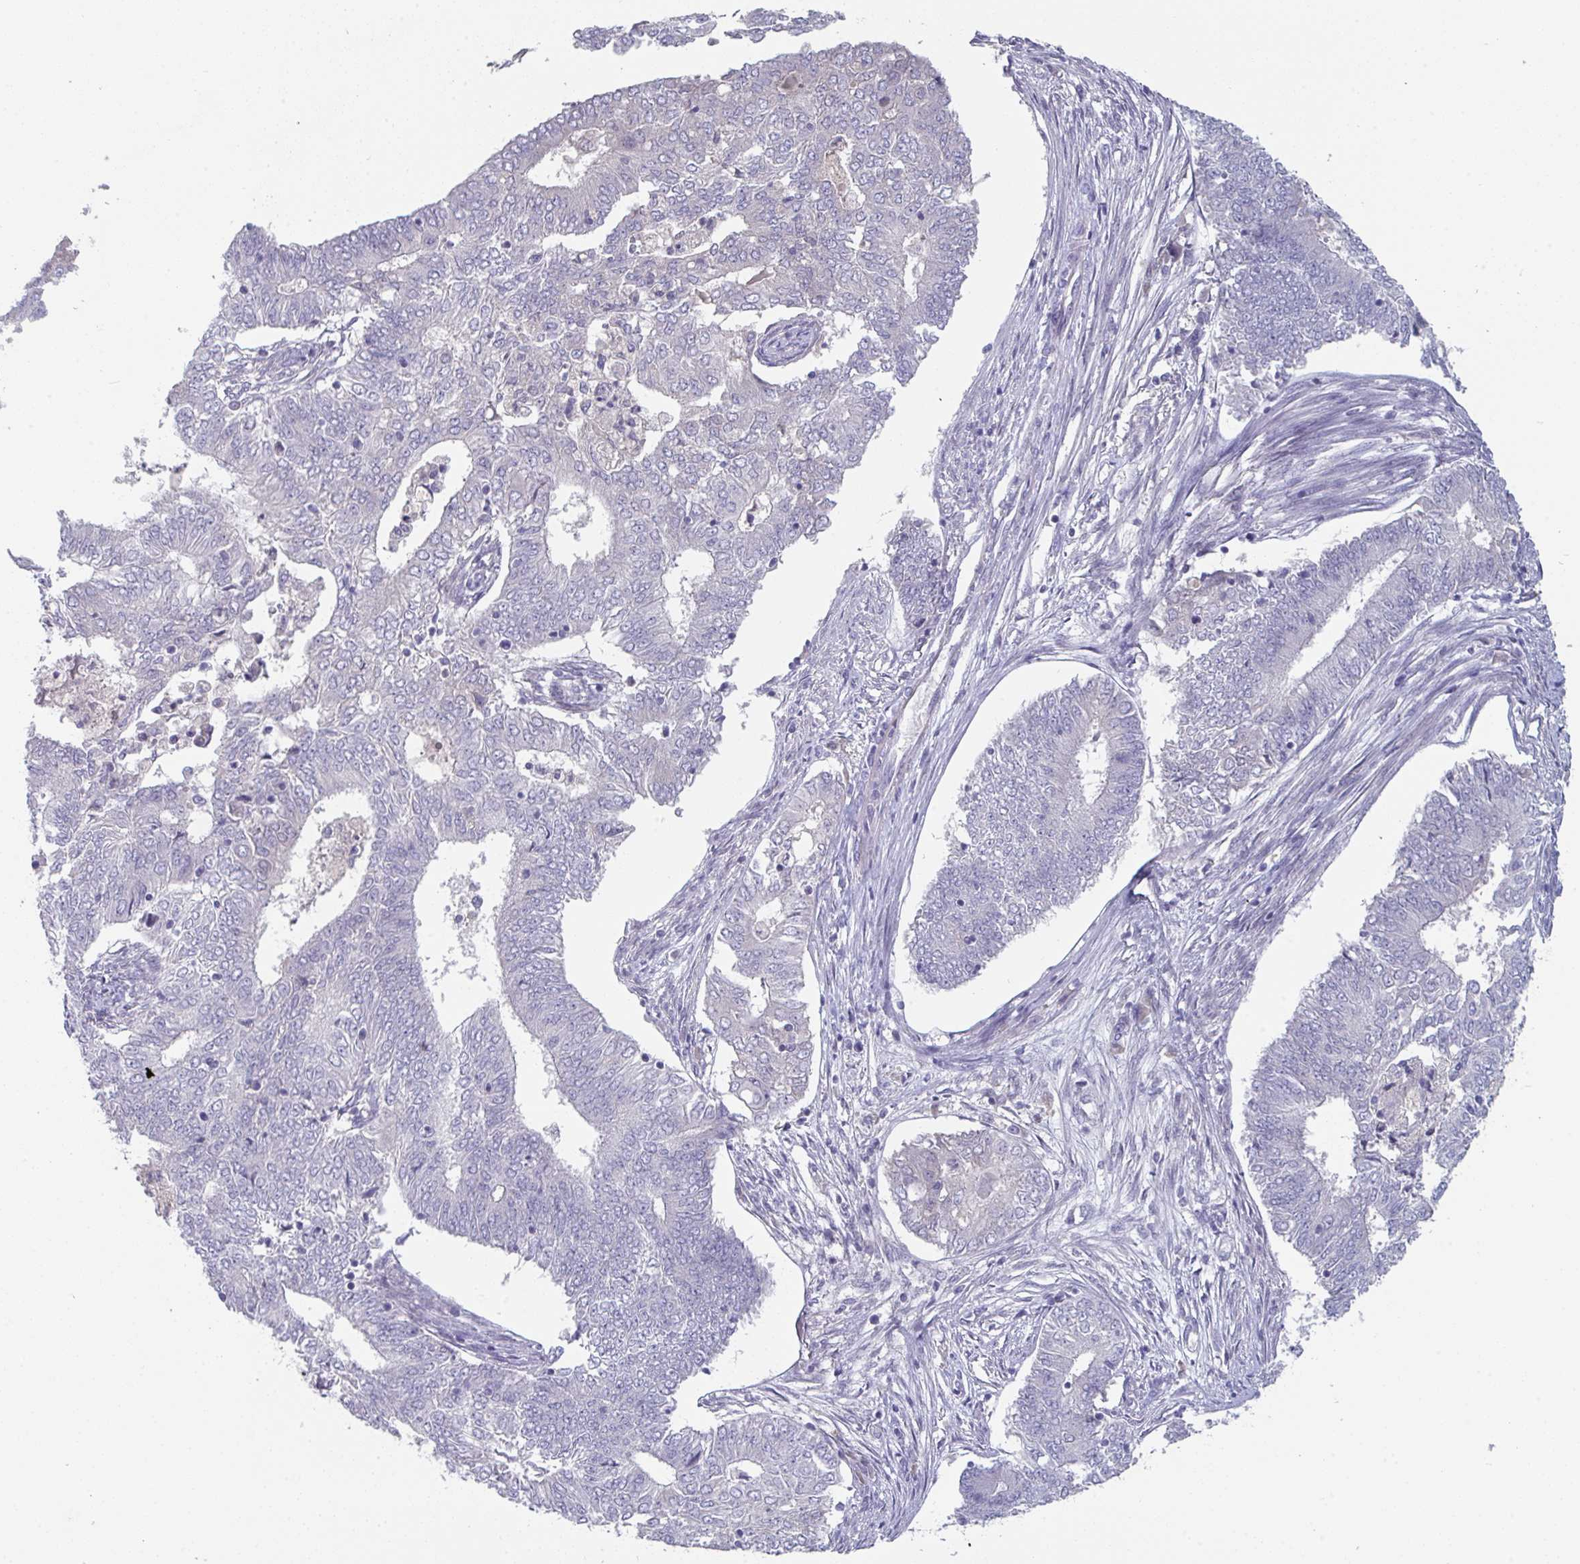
{"staining": {"intensity": "negative", "quantity": "none", "location": "none"}, "tissue": "endometrial cancer", "cell_type": "Tumor cells", "image_type": "cancer", "snomed": [{"axis": "morphology", "description": "Adenocarcinoma, NOS"}, {"axis": "topography", "description": "Endometrium"}], "caption": "High power microscopy photomicrograph of an IHC image of endometrial cancer (adenocarcinoma), revealing no significant staining in tumor cells. (DAB IHC with hematoxylin counter stain).", "gene": "HGFAC", "patient": {"sex": "female", "age": 62}}